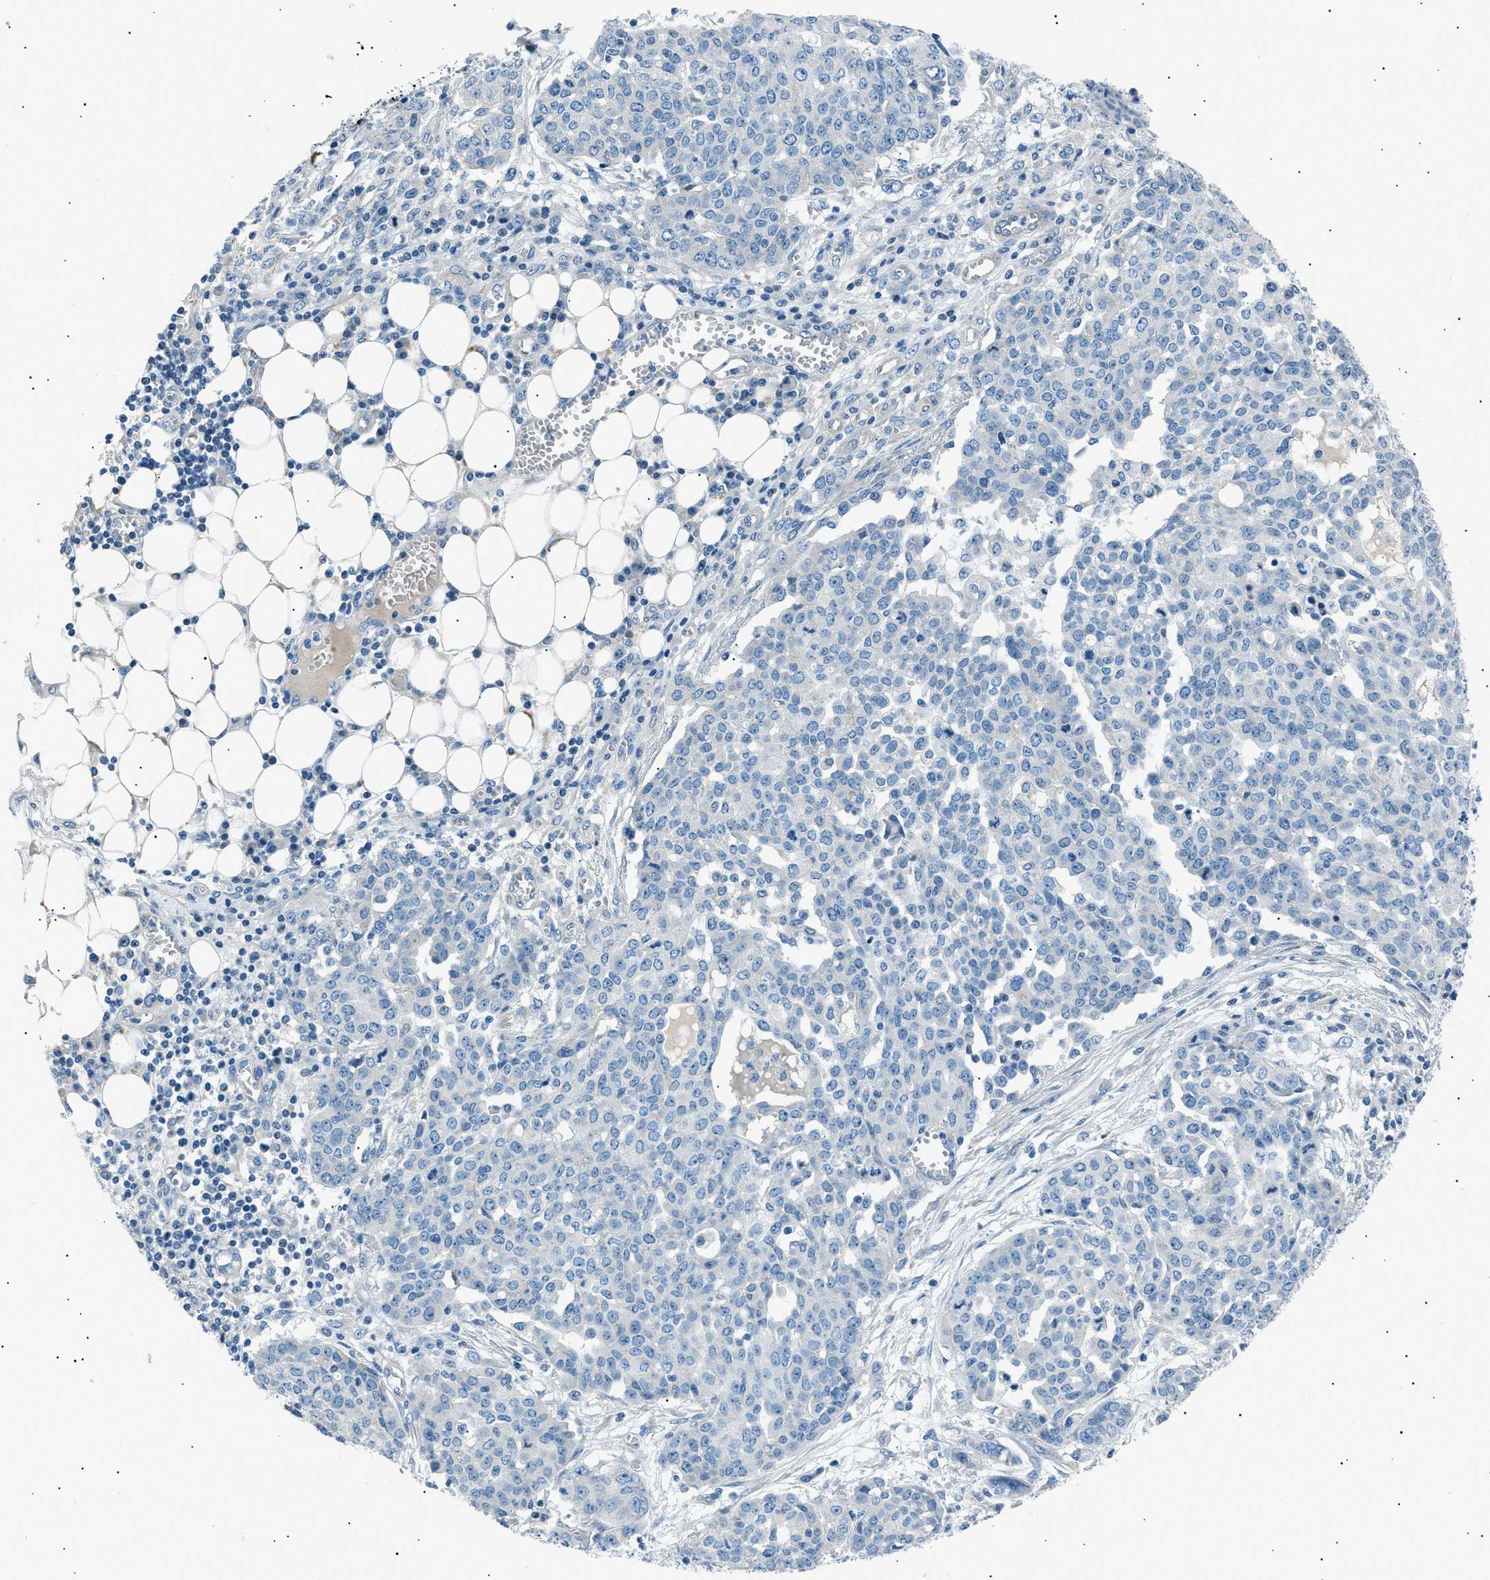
{"staining": {"intensity": "negative", "quantity": "none", "location": "none"}, "tissue": "ovarian cancer", "cell_type": "Tumor cells", "image_type": "cancer", "snomed": [{"axis": "morphology", "description": "Cystadenocarcinoma, serous, NOS"}, {"axis": "topography", "description": "Soft tissue"}, {"axis": "topography", "description": "Ovary"}], "caption": "This micrograph is of ovarian cancer stained with immunohistochemistry to label a protein in brown with the nuclei are counter-stained blue. There is no expression in tumor cells. Nuclei are stained in blue.", "gene": "LRRC37B", "patient": {"sex": "female", "age": 57}}